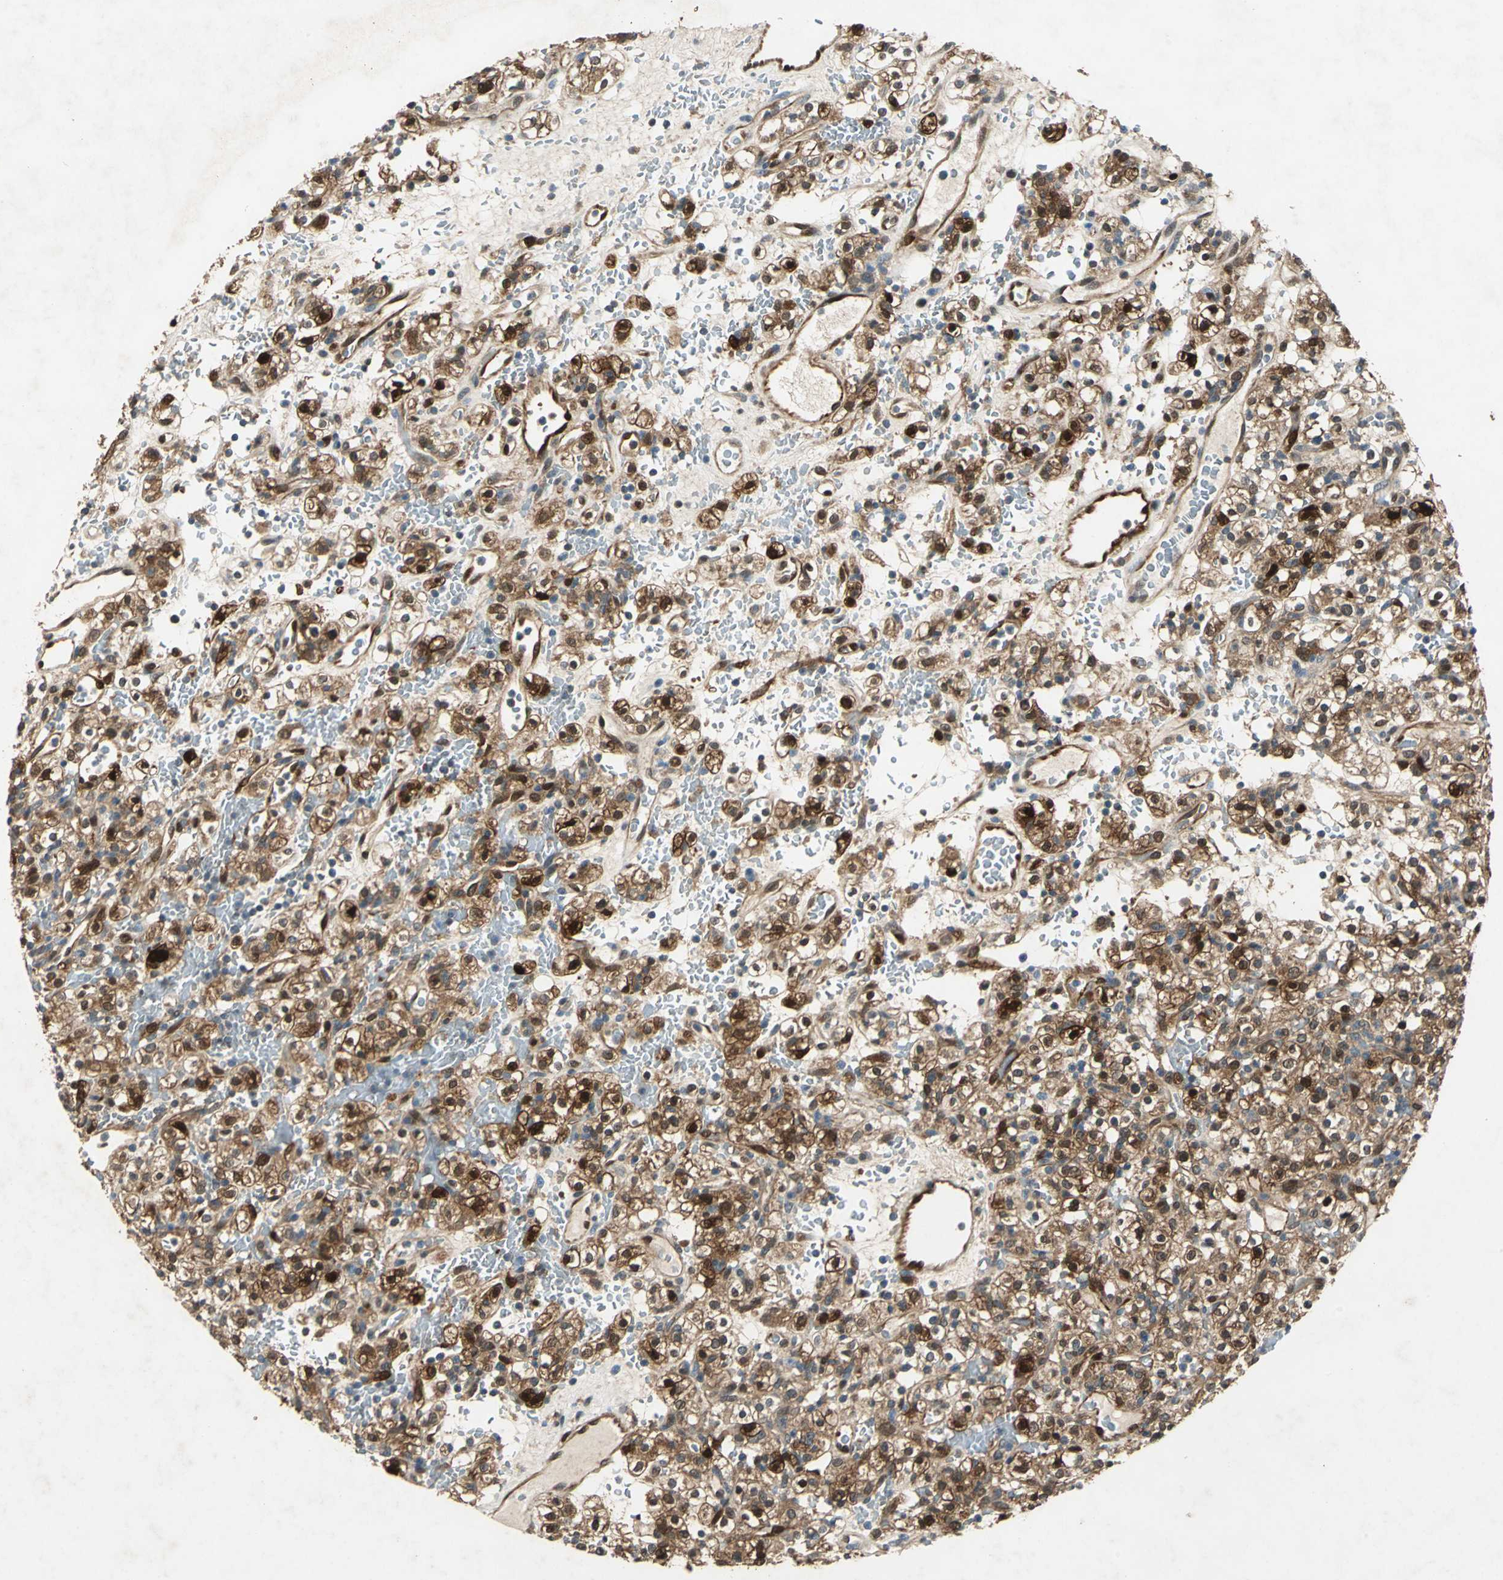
{"staining": {"intensity": "strong", "quantity": ">75%", "location": "cytoplasmic/membranous,nuclear"}, "tissue": "renal cancer", "cell_type": "Tumor cells", "image_type": "cancer", "snomed": [{"axis": "morphology", "description": "Normal tissue, NOS"}, {"axis": "morphology", "description": "Adenocarcinoma, NOS"}, {"axis": "topography", "description": "Kidney"}], "caption": "Strong cytoplasmic/membranous and nuclear expression for a protein is seen in about >75% of tumor cells of renal adenocarcinoma using IHC.", "gene": "RRM2B", "patient": {"sex": "female", "age": 72}}